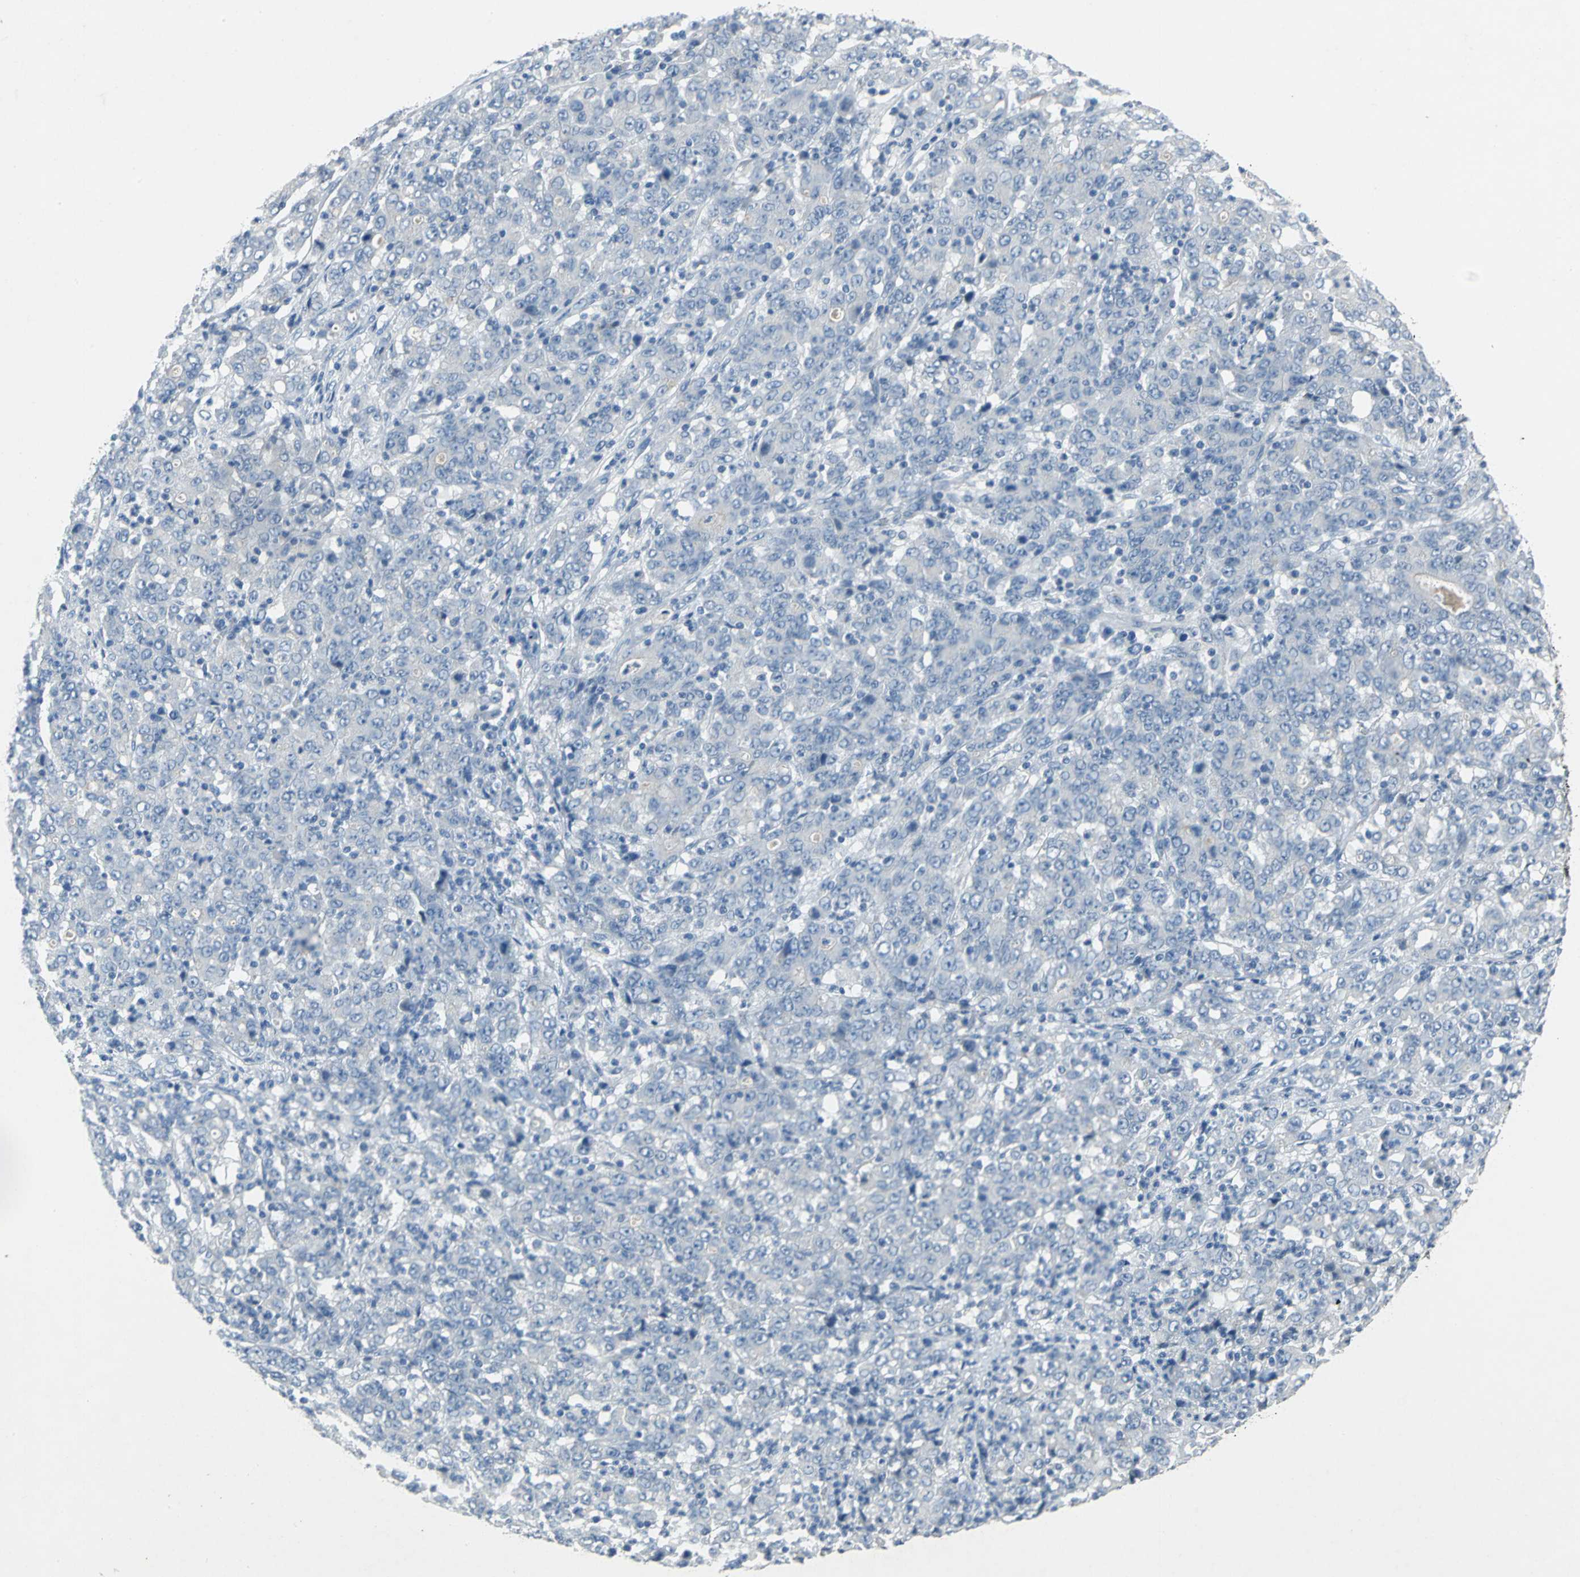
{"staining": {"intensity": "negative", "quantity": "none", "location": "none"}, "tissue": "stomach cancer", "cell_type": "Tumor cells", "image_type": "cancer", "snomed": [{"axis": "morphology", "description": "Adenocarcinoma, NOS"}, {"axis": "topography", "description": "Stomach, lower"}], "caption": "High power microscopy image of an immunohistochemistry image of stomach adenocarcinoma, revealing no significant expression in tumor cells.", "gene": "PTGDS", "patient": {"sex": "female", "age": 71}}